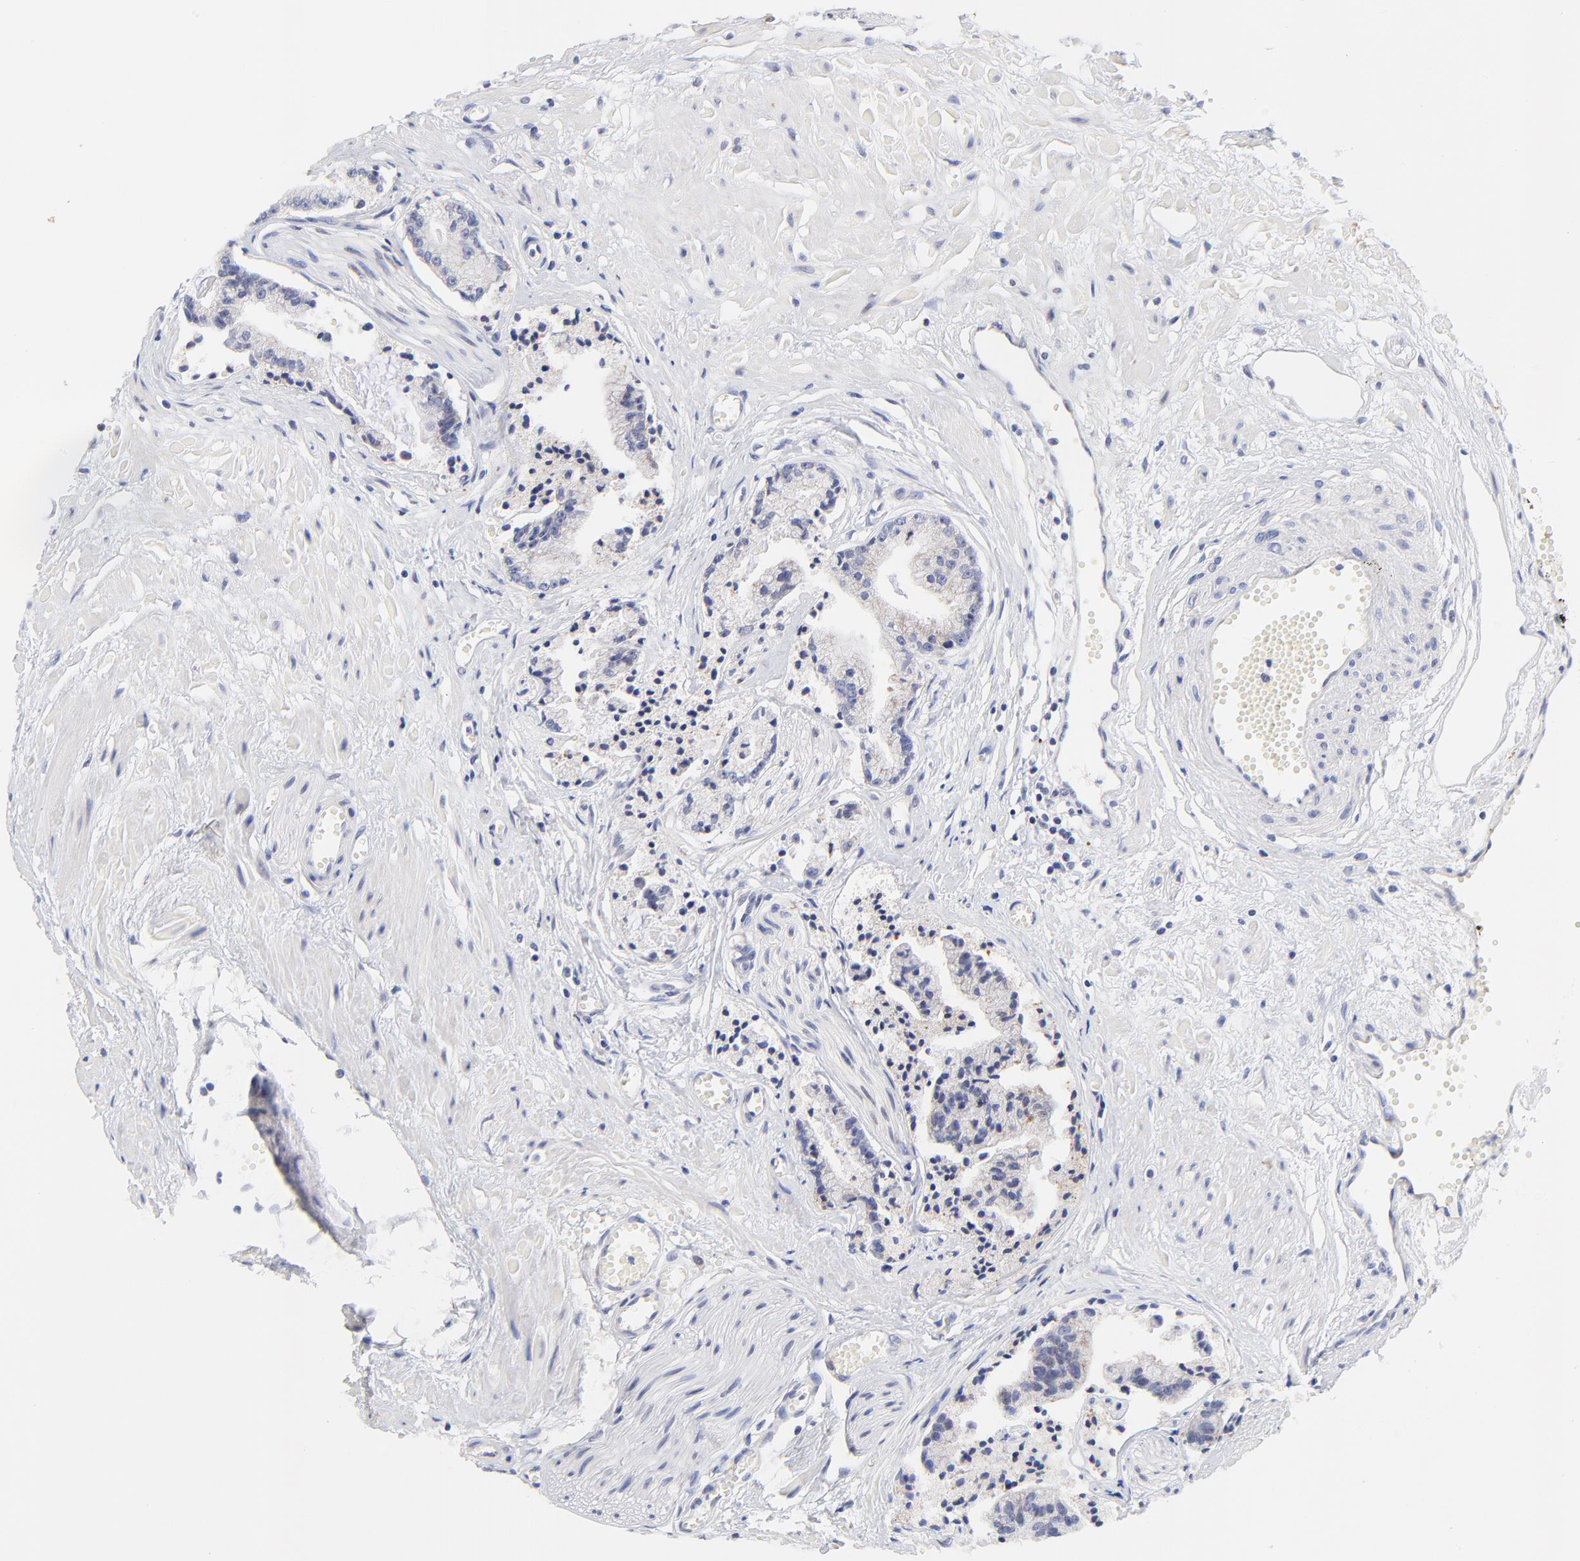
{"staining": {"intensity": "negative", "quantity": "none", "location": "none"}, "tissue": "prostate cancer", "cell_type": "Tumor cells", "image_type": "cancer", "snomed": [{"axis": "morphology", "description": "Adenocarcinoma, High grade"}, {"axis": "topography", "description": "Prostate"}], "caption": "Tumor cells are negative for protein expression in human prostate cancer.", "gene": "AFF2", "patient": {"sex": "male", "age": 56}}